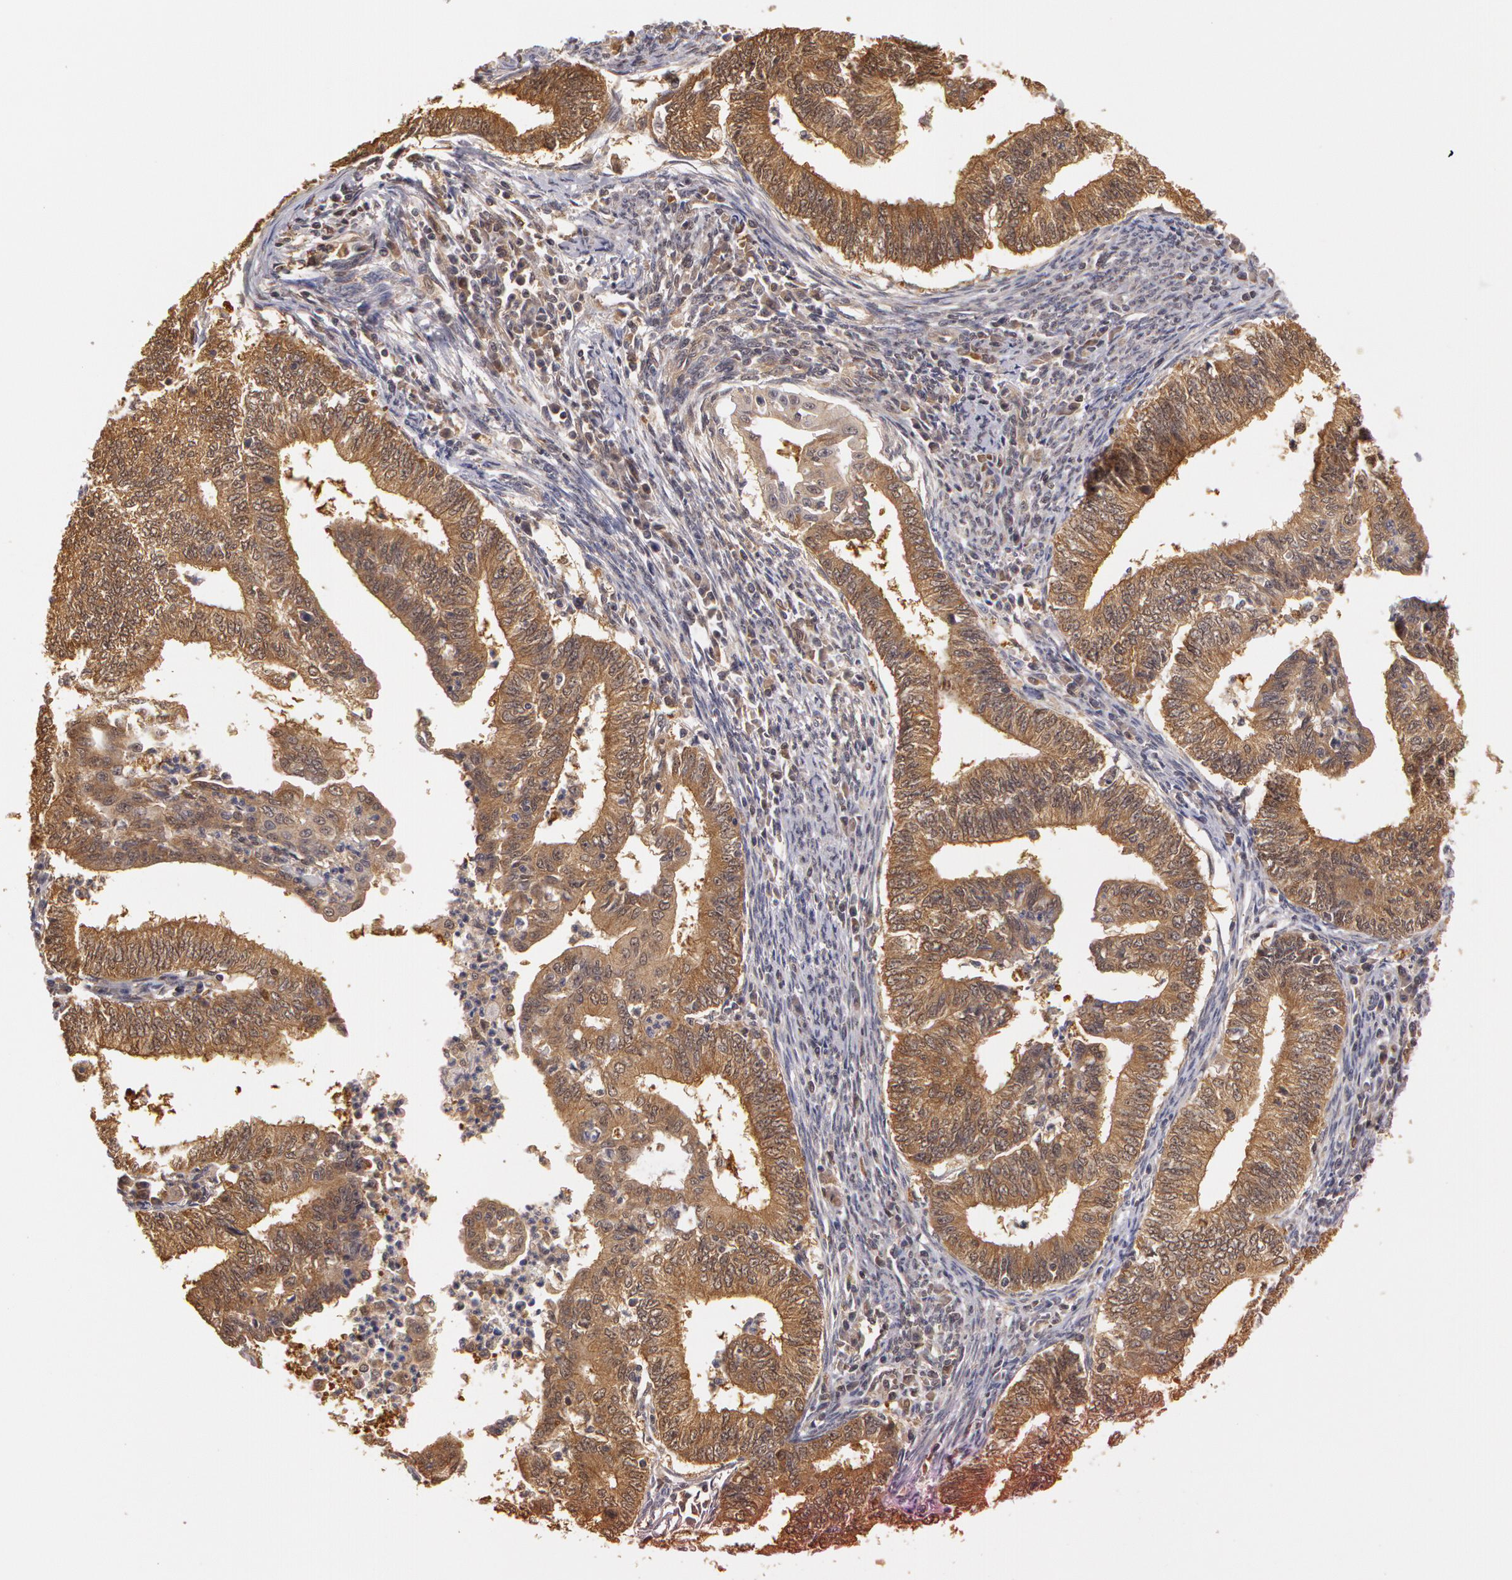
{"staining": {"intensity": "moderate", "quantity": ">75%", "location": "cytoplasmic/membranous"}, "tissue": "endometrial cancer", "cell_type": "Tumor cells", "image_type": "cancer", "snomed": [{"axis": "morphology", "description": "Adenocarcinoma, NOS"}, {"axis": "topography", "description": "Endometrium"}], "caption": "Immunohistochemistry (IHC) histopathology image of human endometrial cancer (adenocarcinoma) stained for a protein (brown), which shows medium levels of moderate cytoplasmic/membranous positivity in approximately >75% of tumor cells.", "gene": "AHSA1", "patient": {"sex": "female", "age": 66}}